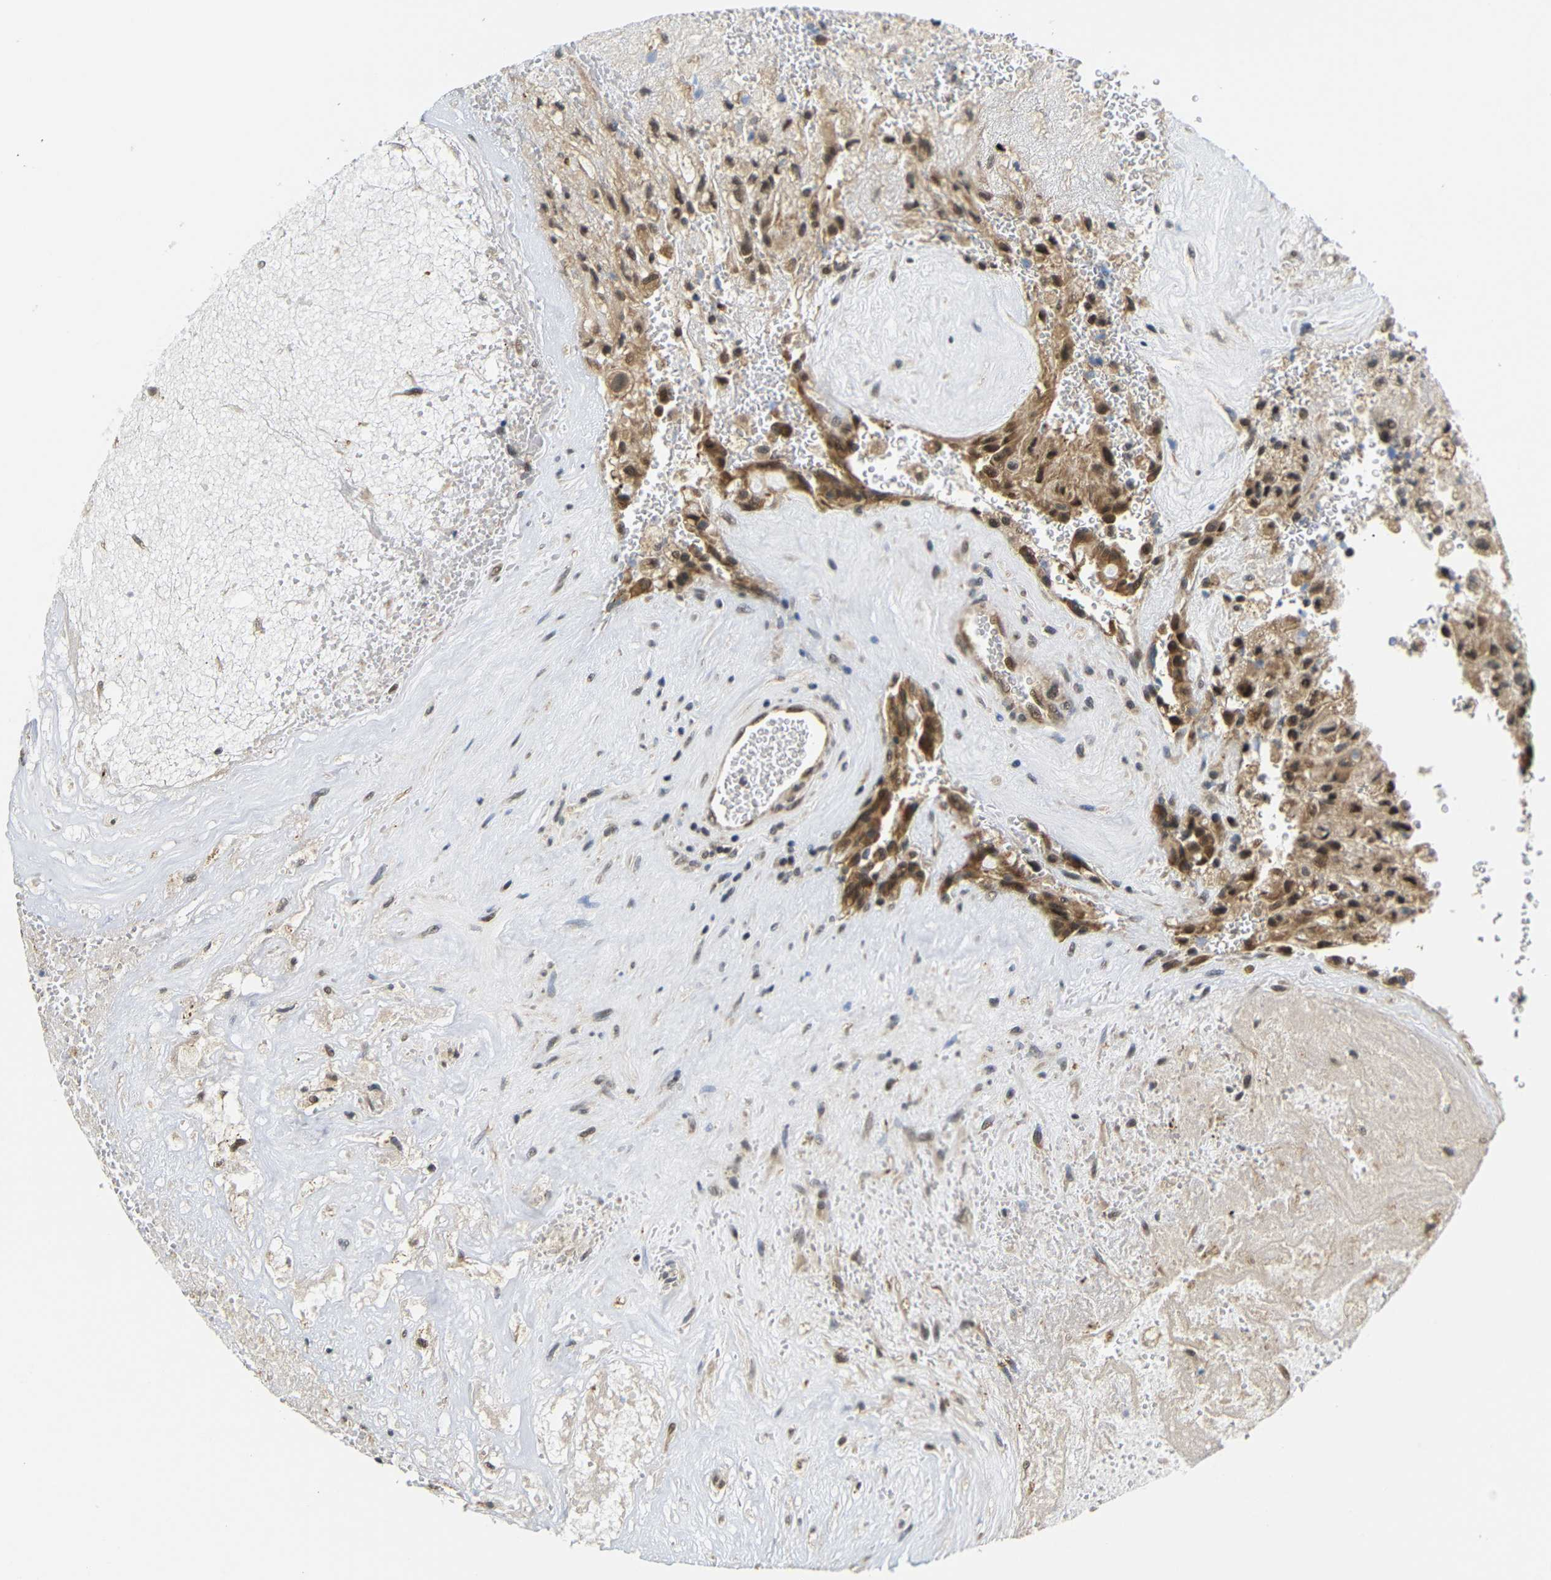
{"staining": {"intensity": "moderate", "quantity": ">75%", "location": "cytoplasmic/membranous,nuclear"}, "tissue": "glioma", "cell_type": "Tumor cells", "image_type": "cancer", "snomed": [{"axis": "morphology", "description": "Normal tissue, NOS"}, {"axis": "morphology", "description": "Glioma, malignant, High grade"}, {"axis": "topography", "description": "Cerebral cortex"}], "caption": "Immunohistochemistry of glioma shows medium levels of moderate cytoplasmic/membranous and nuclear expression in about >75% of tumor cells.", "gene": "GJA5", "patient": {"sex": "male", "age": 56}}